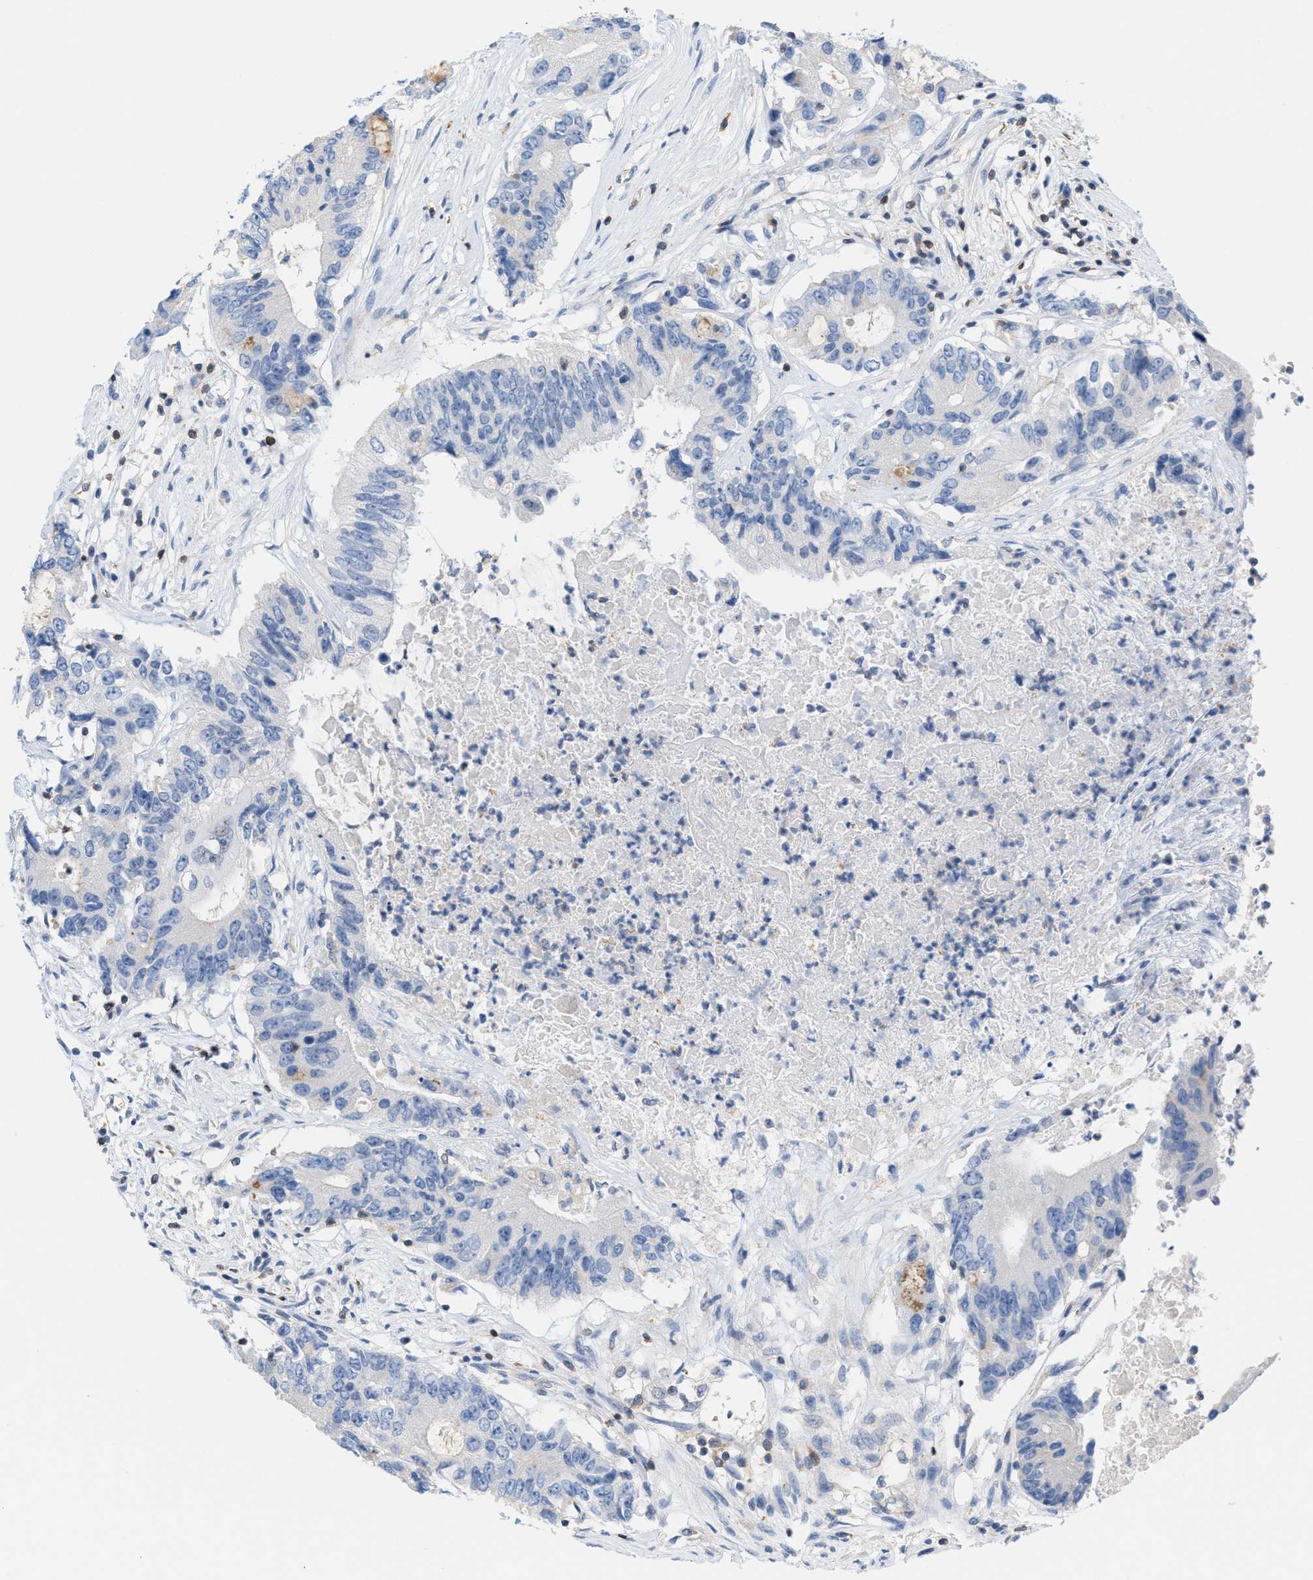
{"staining": {"intensity": "negative", "quantity": "none", "location": "none"}, "tissue": "colorectal cancer", "cell_type": "Tumor cells", "image_type": "cancer", "snomed": [{"axis": "morphology", "description": "Adenocarcinoma, NOS"}, {"axis": "topography", "description": "Colon"}], "caption": "This is an IHC image of colorectal adenocarcinoma. There is no positivity in tumor cells.", "gene": "IL16", "patient": {"sex": "female", "age": 77}}